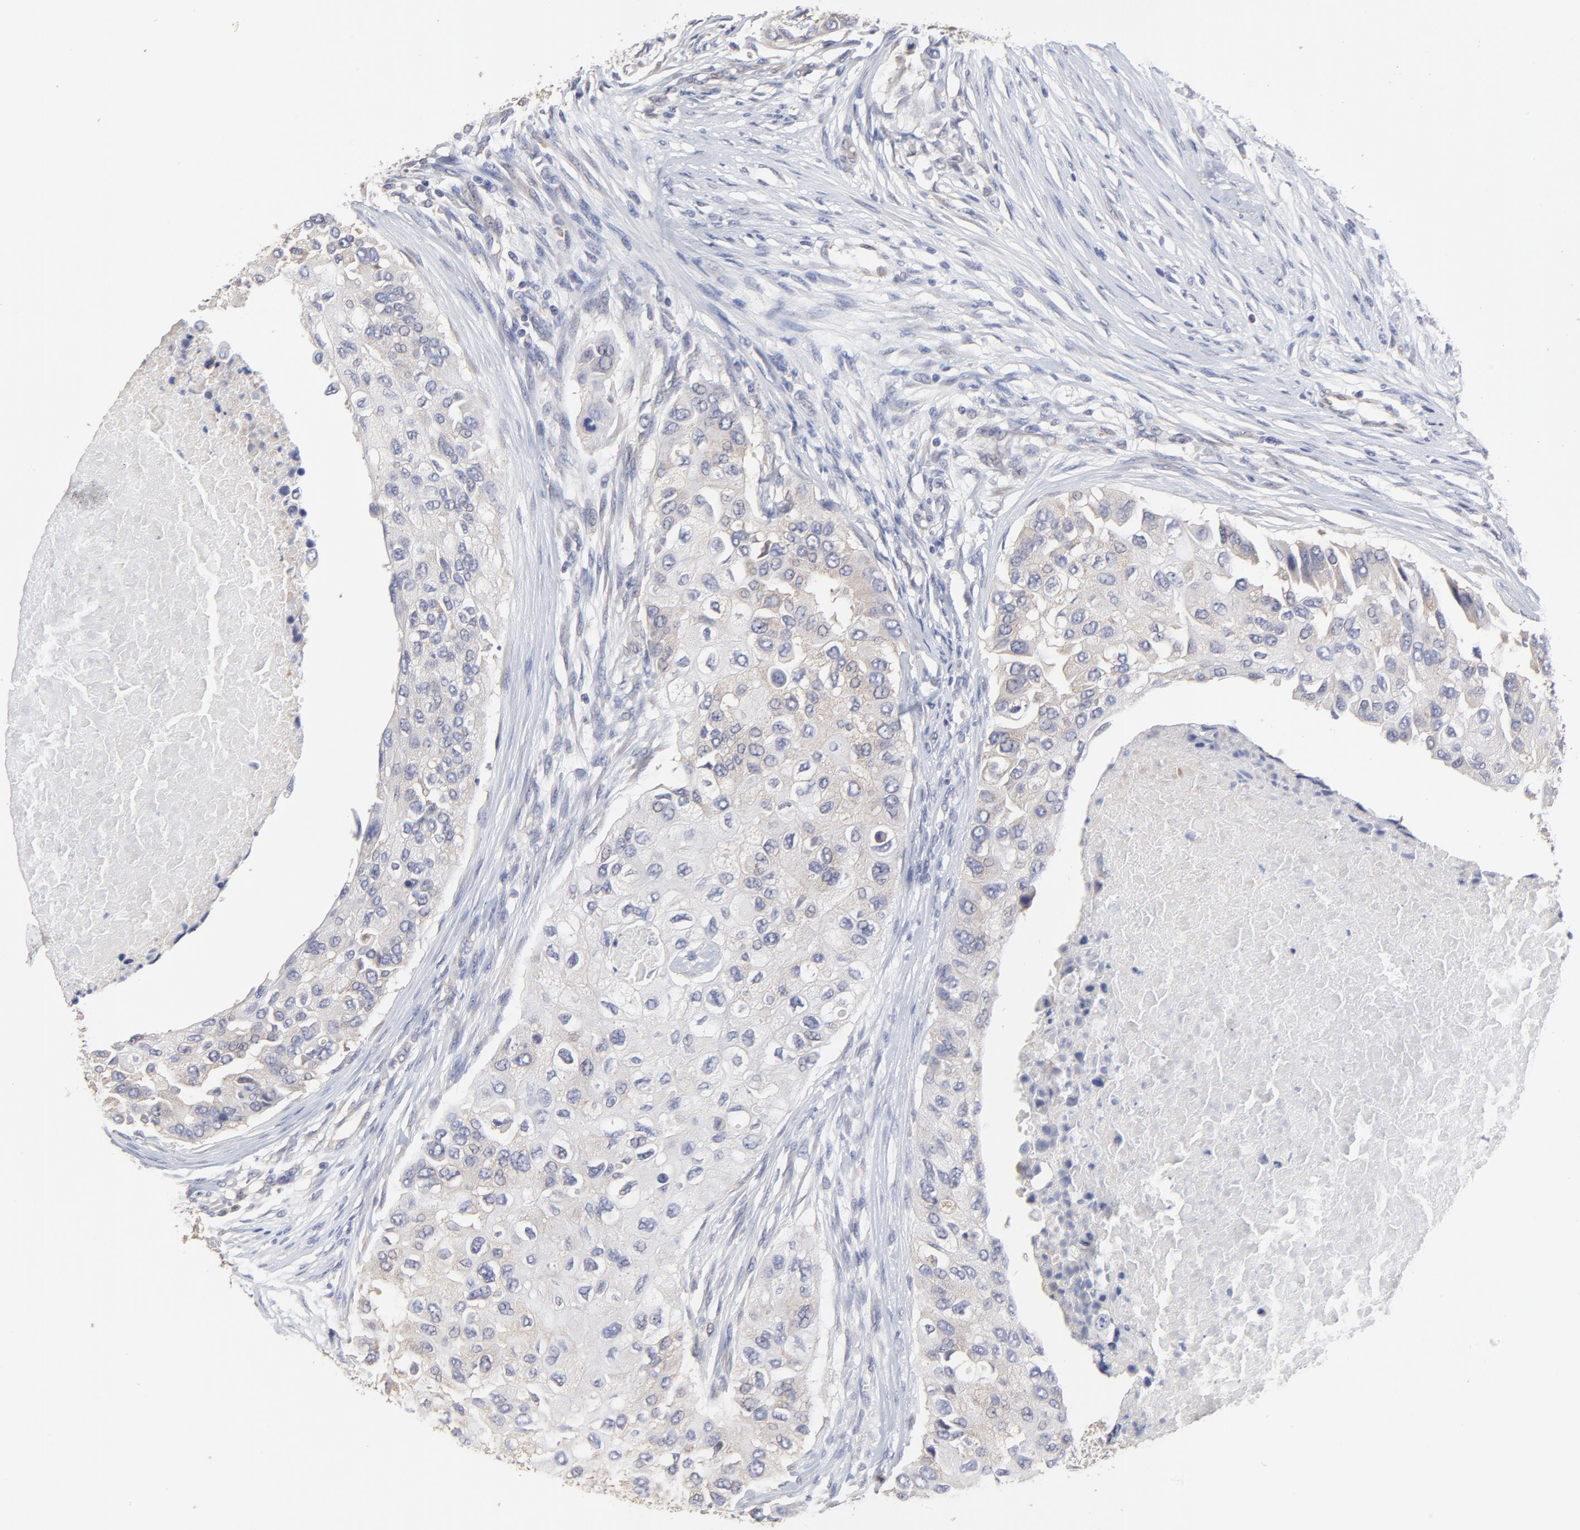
{"staining": {"intensity": "weak", "quantity": "<25%", "location": "cytoplasmic/membranous"}, "tissue": "breast cancer", "cell_type": "Tumor cells", "image_type": "cancer", "snomed": [{"axis": "morphology", "description": "Normal tissue, NOS"}, {"axis": "morphology", "description": "Duct carcinoma"}, {"axis": "topography", "description": "Breast"}], "caption": "Protein analysis of breast infiltrating ductal carcinoma displays no significant staining in tumor cells. (Stains: DAB (3,3'-diaminobenzidine) IHC with hematoxylin counter stain, Microscopy: brightfield microscopy at high magnification).", "gene": "CCT2", "patient": {"sex": "female", "age": 49}}